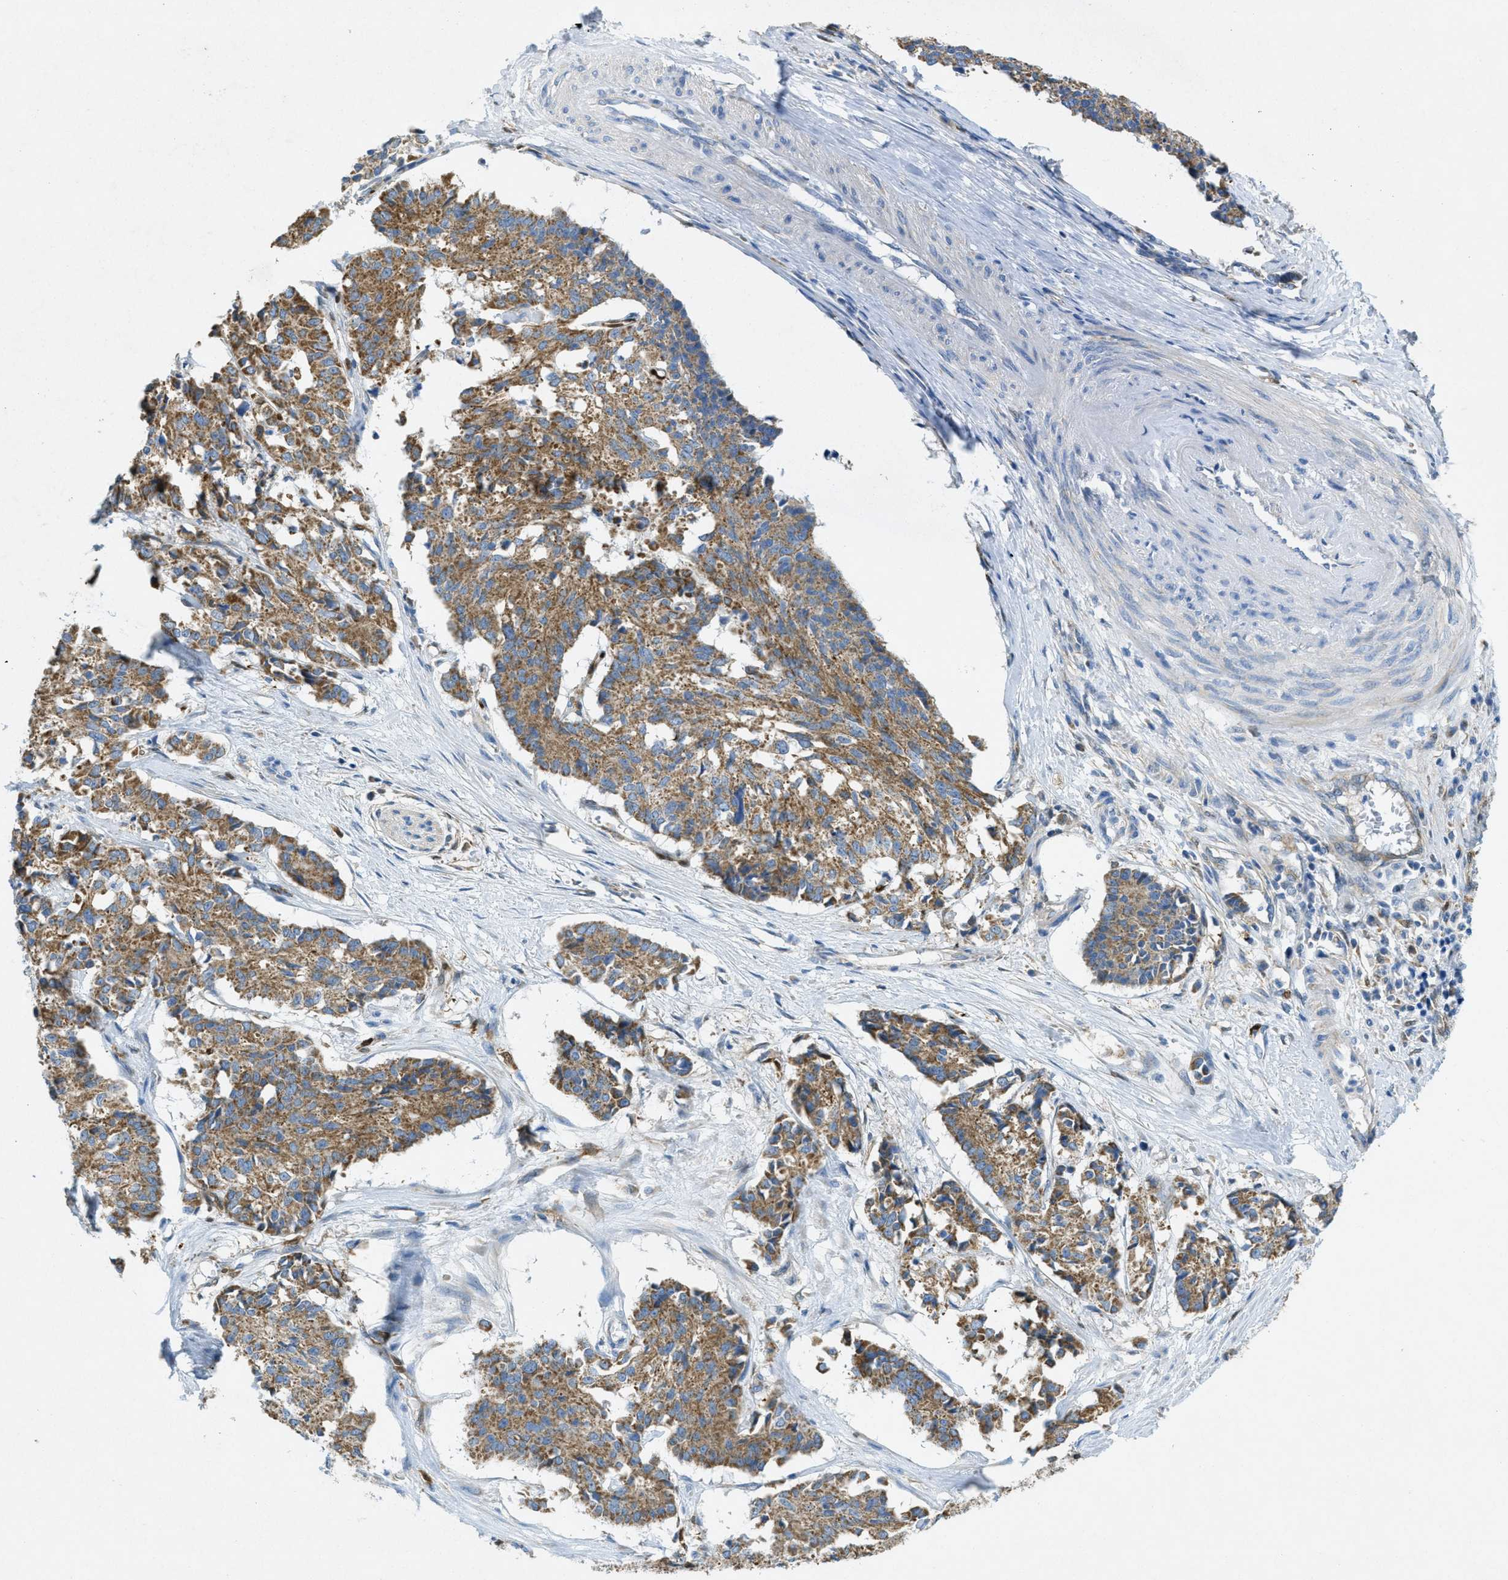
{"staining": {"intensity": "moderate", "quantity": ">75%", "location": "cytoplasmic/membranous"}, "tissue": "cervical cancer", "cell_type": "Tumor cells", "image_type": "cancer", "snomed": [{"axis": "morphology", "description": "Squamous cell carcinoma, NOS"}, {"axis": "topography", "description": "Cervix"}], "caption": "IHC of human squamous cell carcinoma (cervical) displays medium levels of moderate cytoplasmic/membranous staining in approximately >75% of tumor cells.", "gene": "CYGB", "patient": {"sex": "female", "age": 35}}